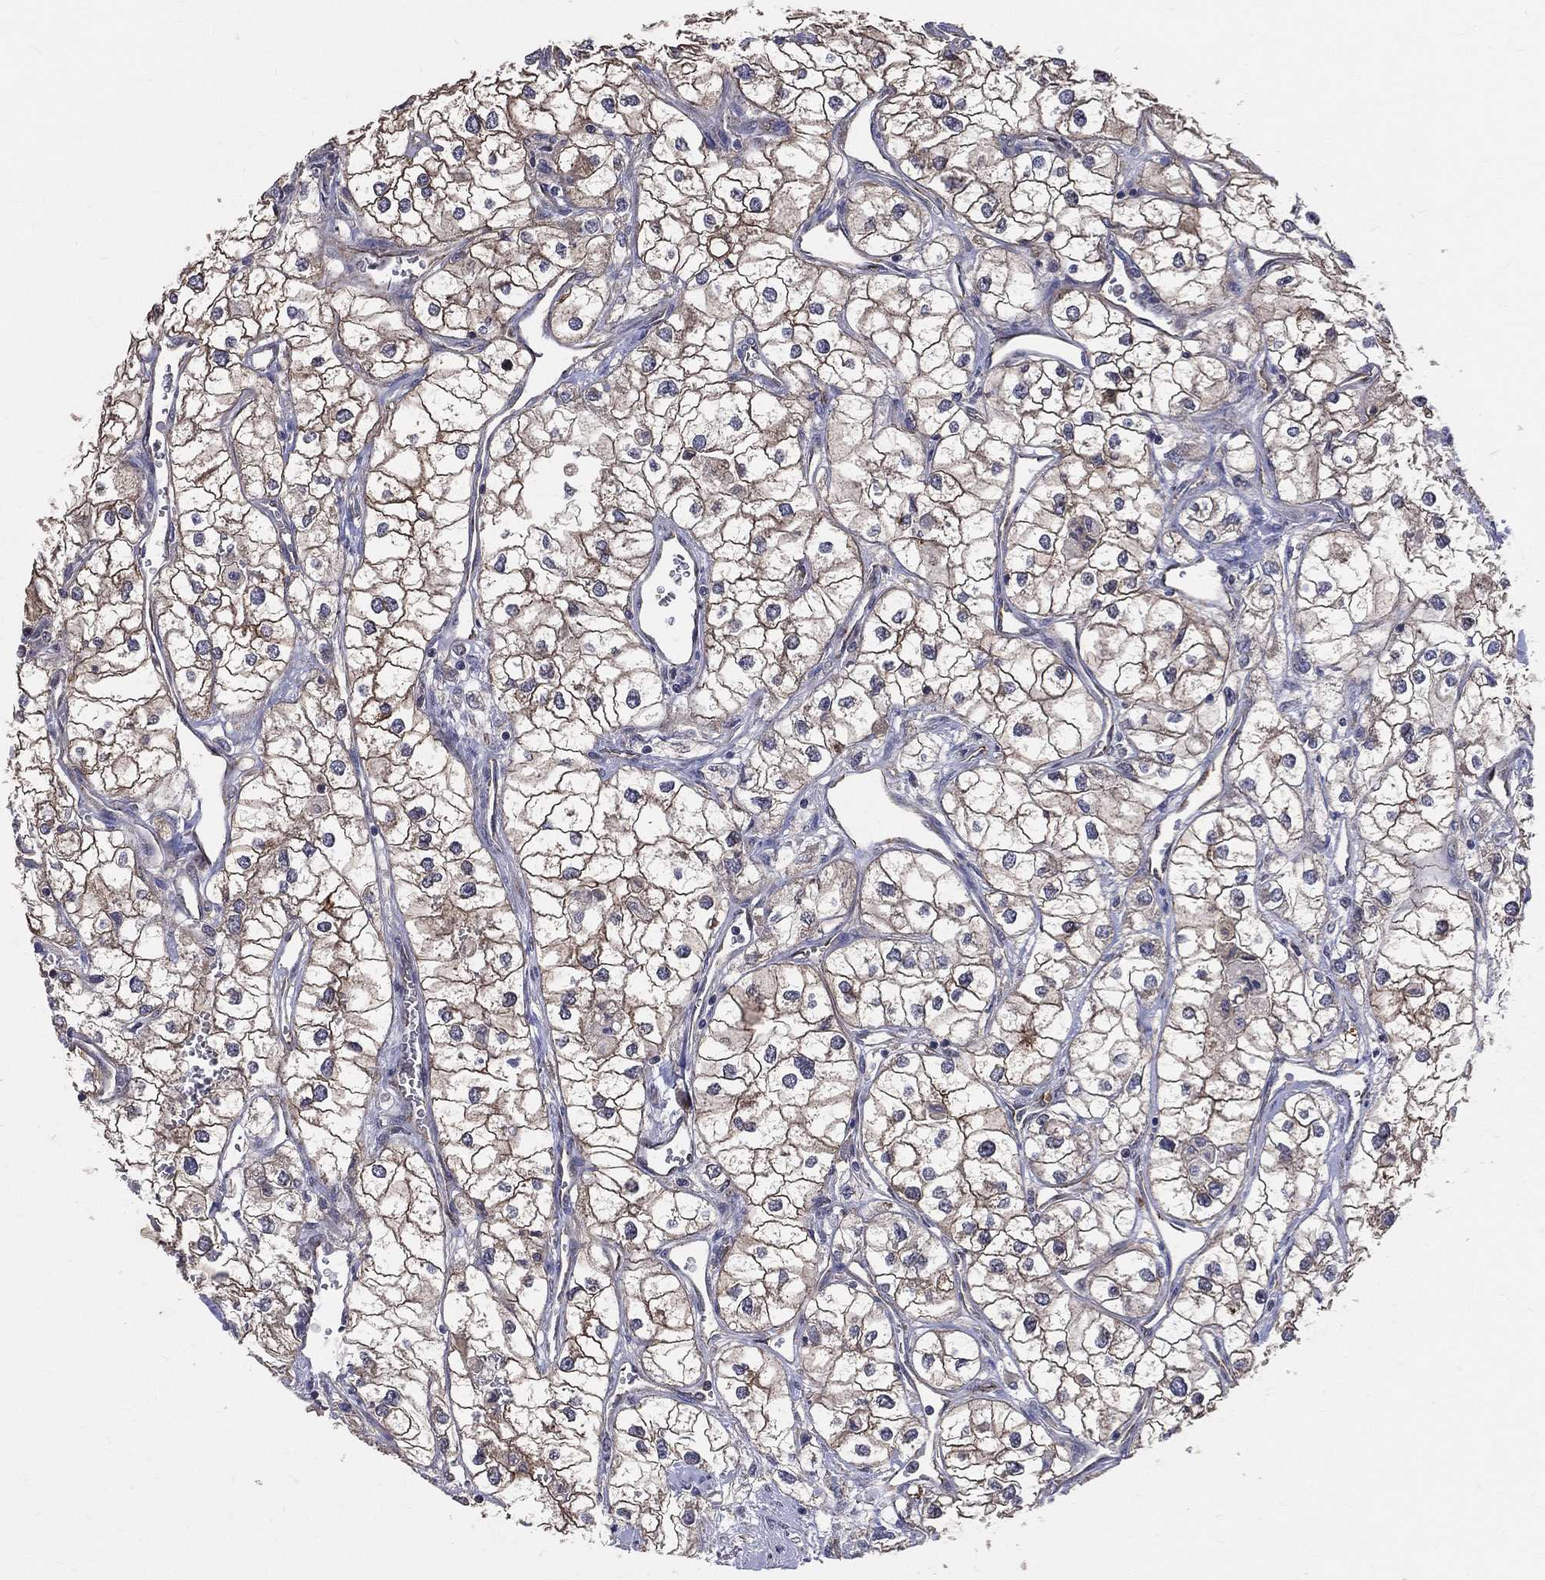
{"staining": {"intensity": "moderate", "quantity": "25%-75%", "location": "cytoplasmic/membranous"}, "tissue": "renal cancer", "cell_type": "Tumor cells", "image_type": "cancer", "snomed": [{"axis": "morphology", "description": "Adenocarcinoma, NOS"}, {"axis": "topography", "description": "Kidney"}], "caption": "Protein staining shows moderate cytoplasmic/membranous positivity in about 25%-75% of tumor cells in renal cancer (adenocarcinoma).", "gene": "GMPR2", "patient": {"sex": "male", "age": 59}}